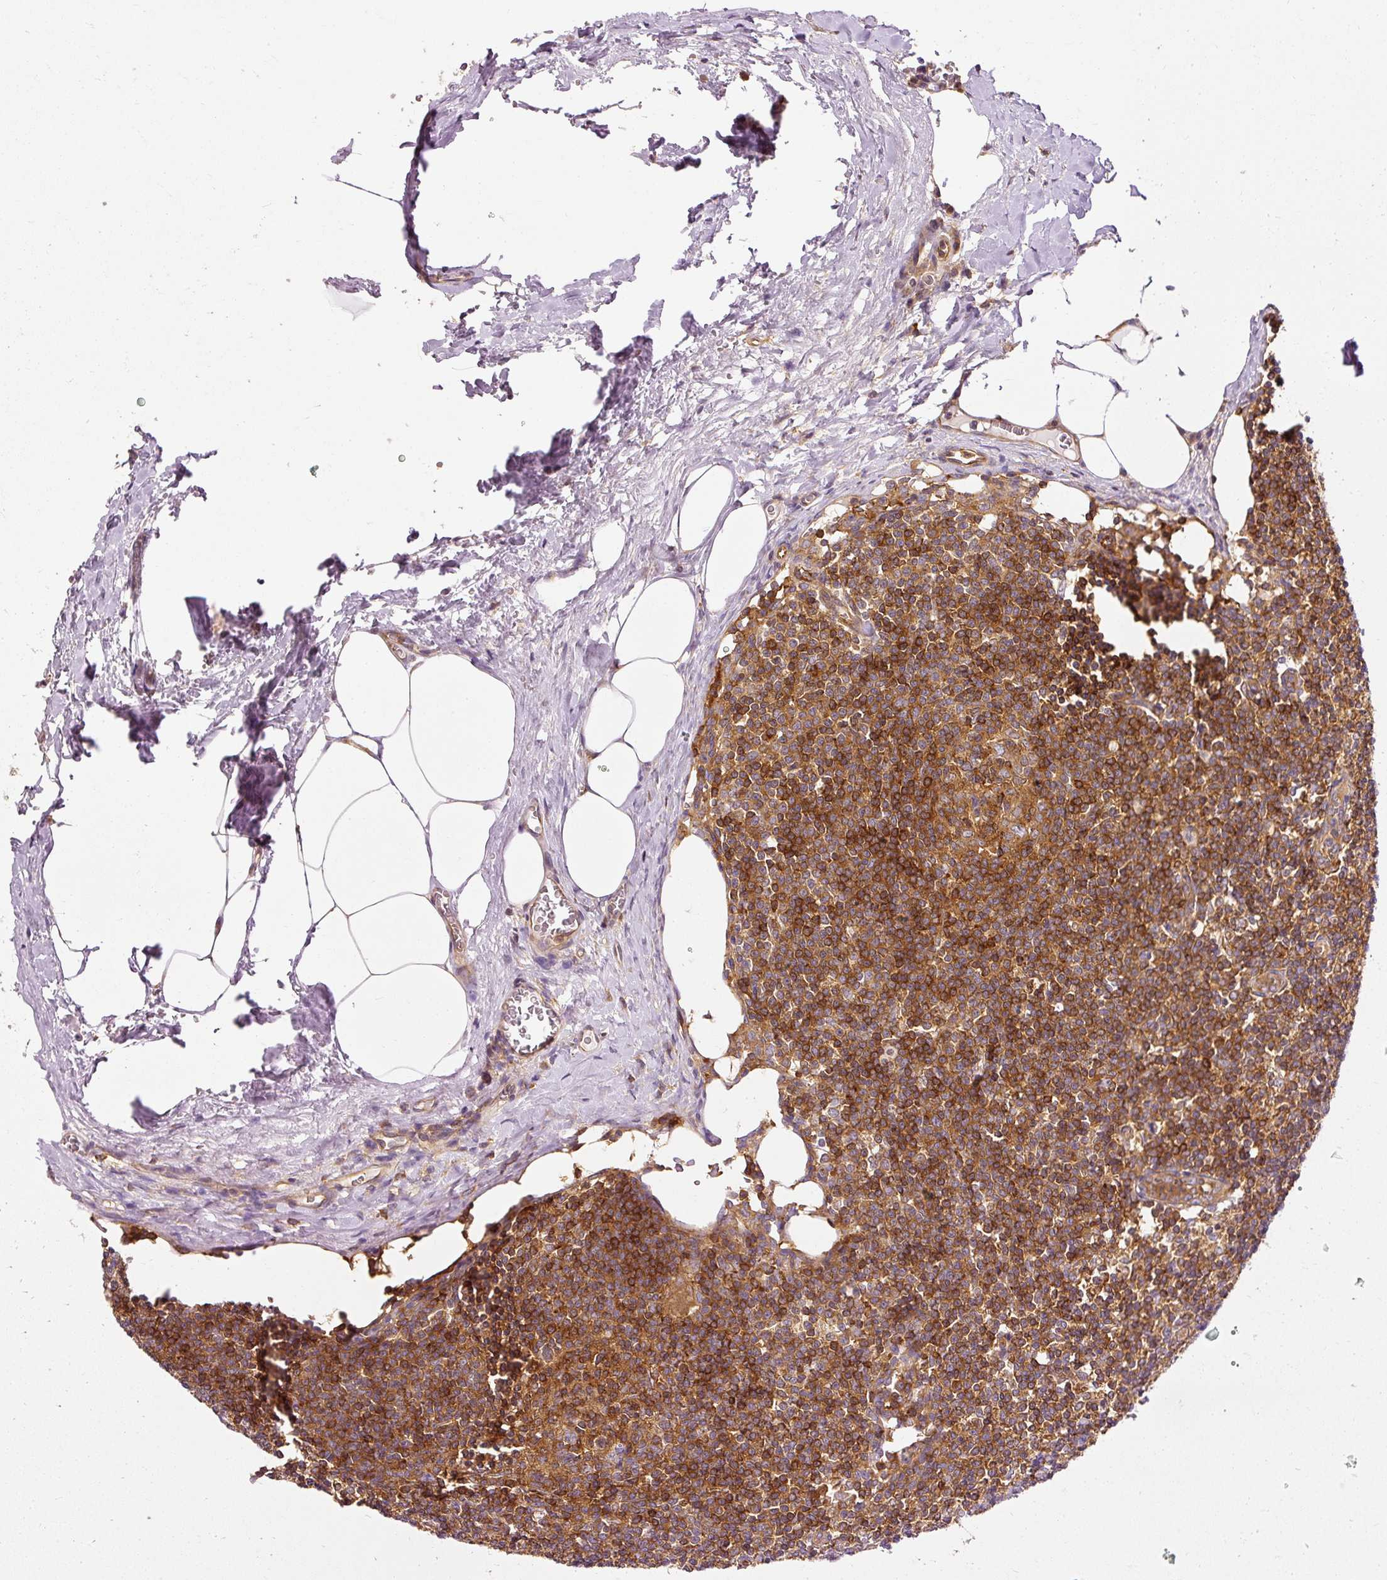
{"staining": {"intensity": "moderate", "quantity": "<25%", "location": "cytoplasmic/membranous"}, "tissue": "lymph node", "cell_type": "Germinal center cells", "image_type": "normal", "snomed": [{"axis": "morphology", "description": "Normal tissue, NOS"}, {"axis": "topography", "description": "Lymph node"}], "caption": "The photomicrograph demonstrates immunohistochemical staining of unremarkable lymph node. There is moderate cytoplasmic/membranous expression is seen in approximately <25% of germinal center cells.", "gene": "ARMH3", "patient": {"sex": "female", "age": 59}}